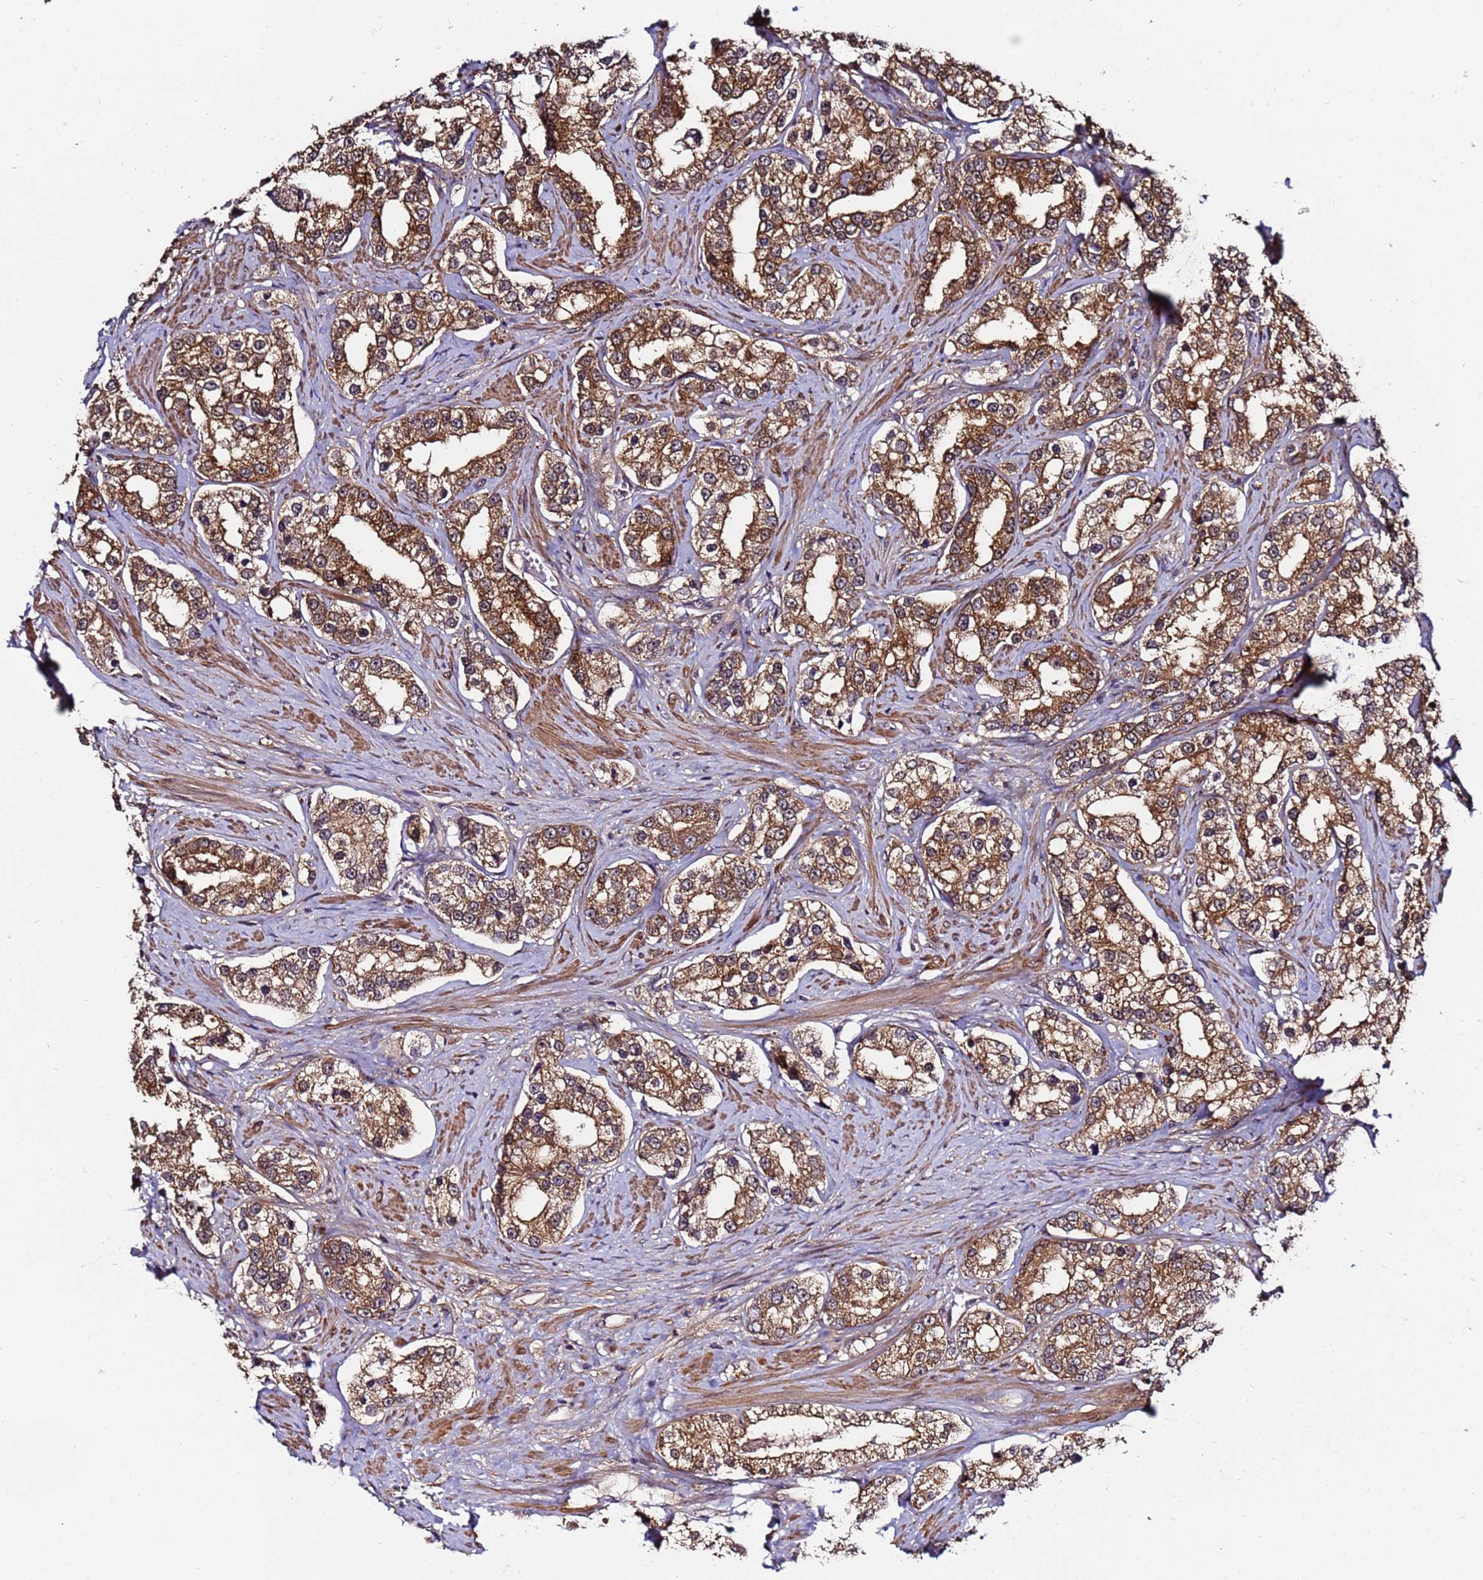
{"staining": {"intensity": "moderate", "quantity": ">75%", "location": "cytoplasmic/membranous"}, "tissue": "prostate cancer", "cell_type": "Tumor cells", "image_type": "cancer", "snomed": [{"axis": "morphology", "description": "Normal tissue, NOS"}, {"axis": "morphology", "description": "Adenocarcinoma, High grade"}, {"axis": "topography", "description": "Prostate"}], "caption": "Prostate cancer stained for a protein demonstrates moderate cytoplasmic/membranous positivity in tumor cells.", "gene": "NAXE", "patient": {"sex": "male", "age": 83}}